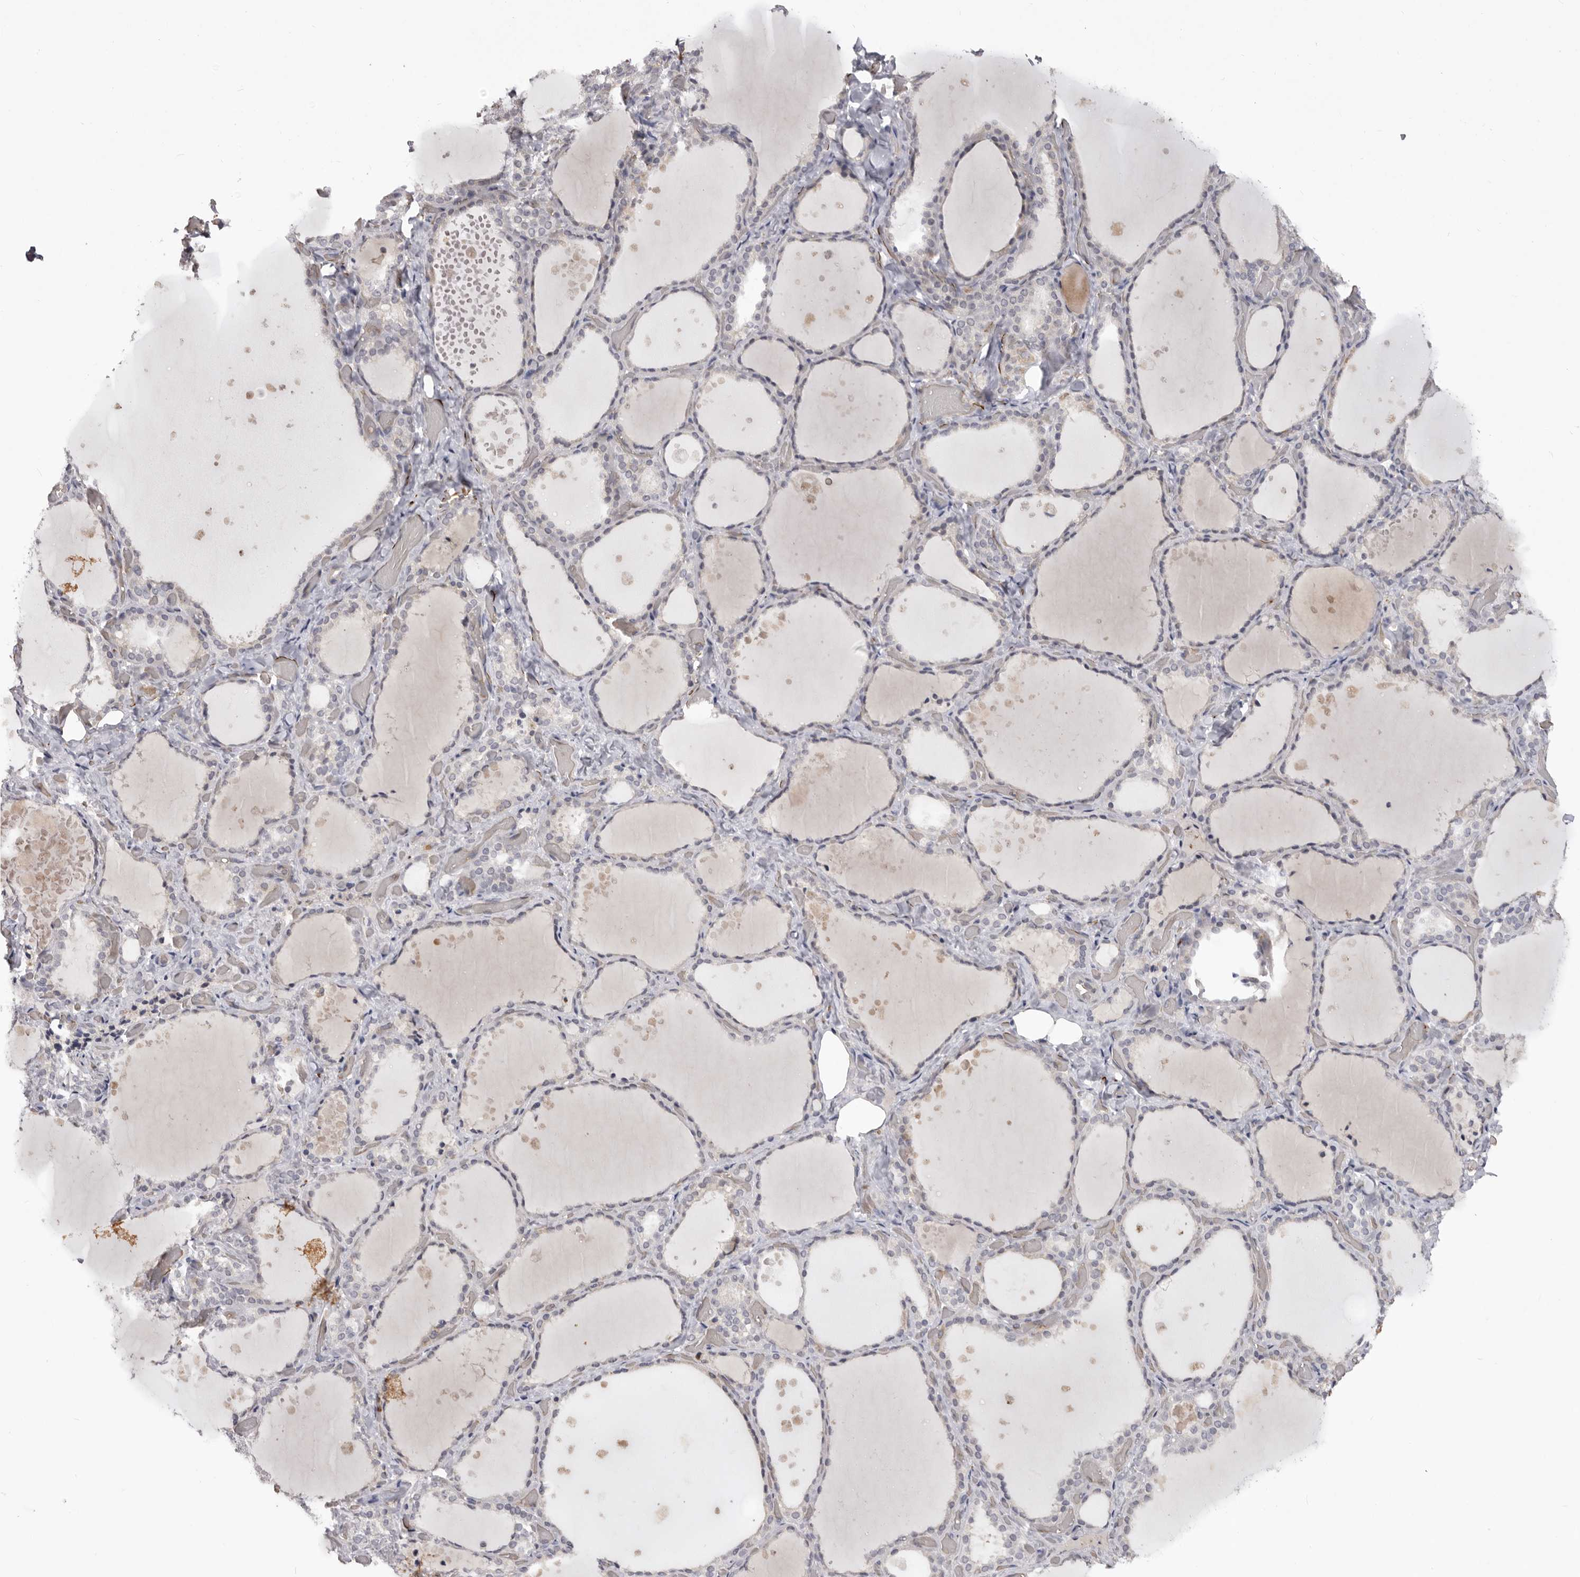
{"staining": {"intensity": "negative", "quantity": "none", "location": "none"}, "tissue": "thyroid gland", "cell_type": "Glandular cells", "image_type": "normal", "snomed": [{"axis": "morphology", "description": "Normal tissue, NOS"}, {"axis": "topography", "description": "Thyroid gland"}], "caption": "Protein analysis of benign thyroid gland shows no significant staining in glandular cells. (Brightfield microscopy of DAB (3,3'-diaminobenzidine) immunohistochemistry at high magnification).", "gene": "TNR", "patient": {"sex": "female", "age": 44}}